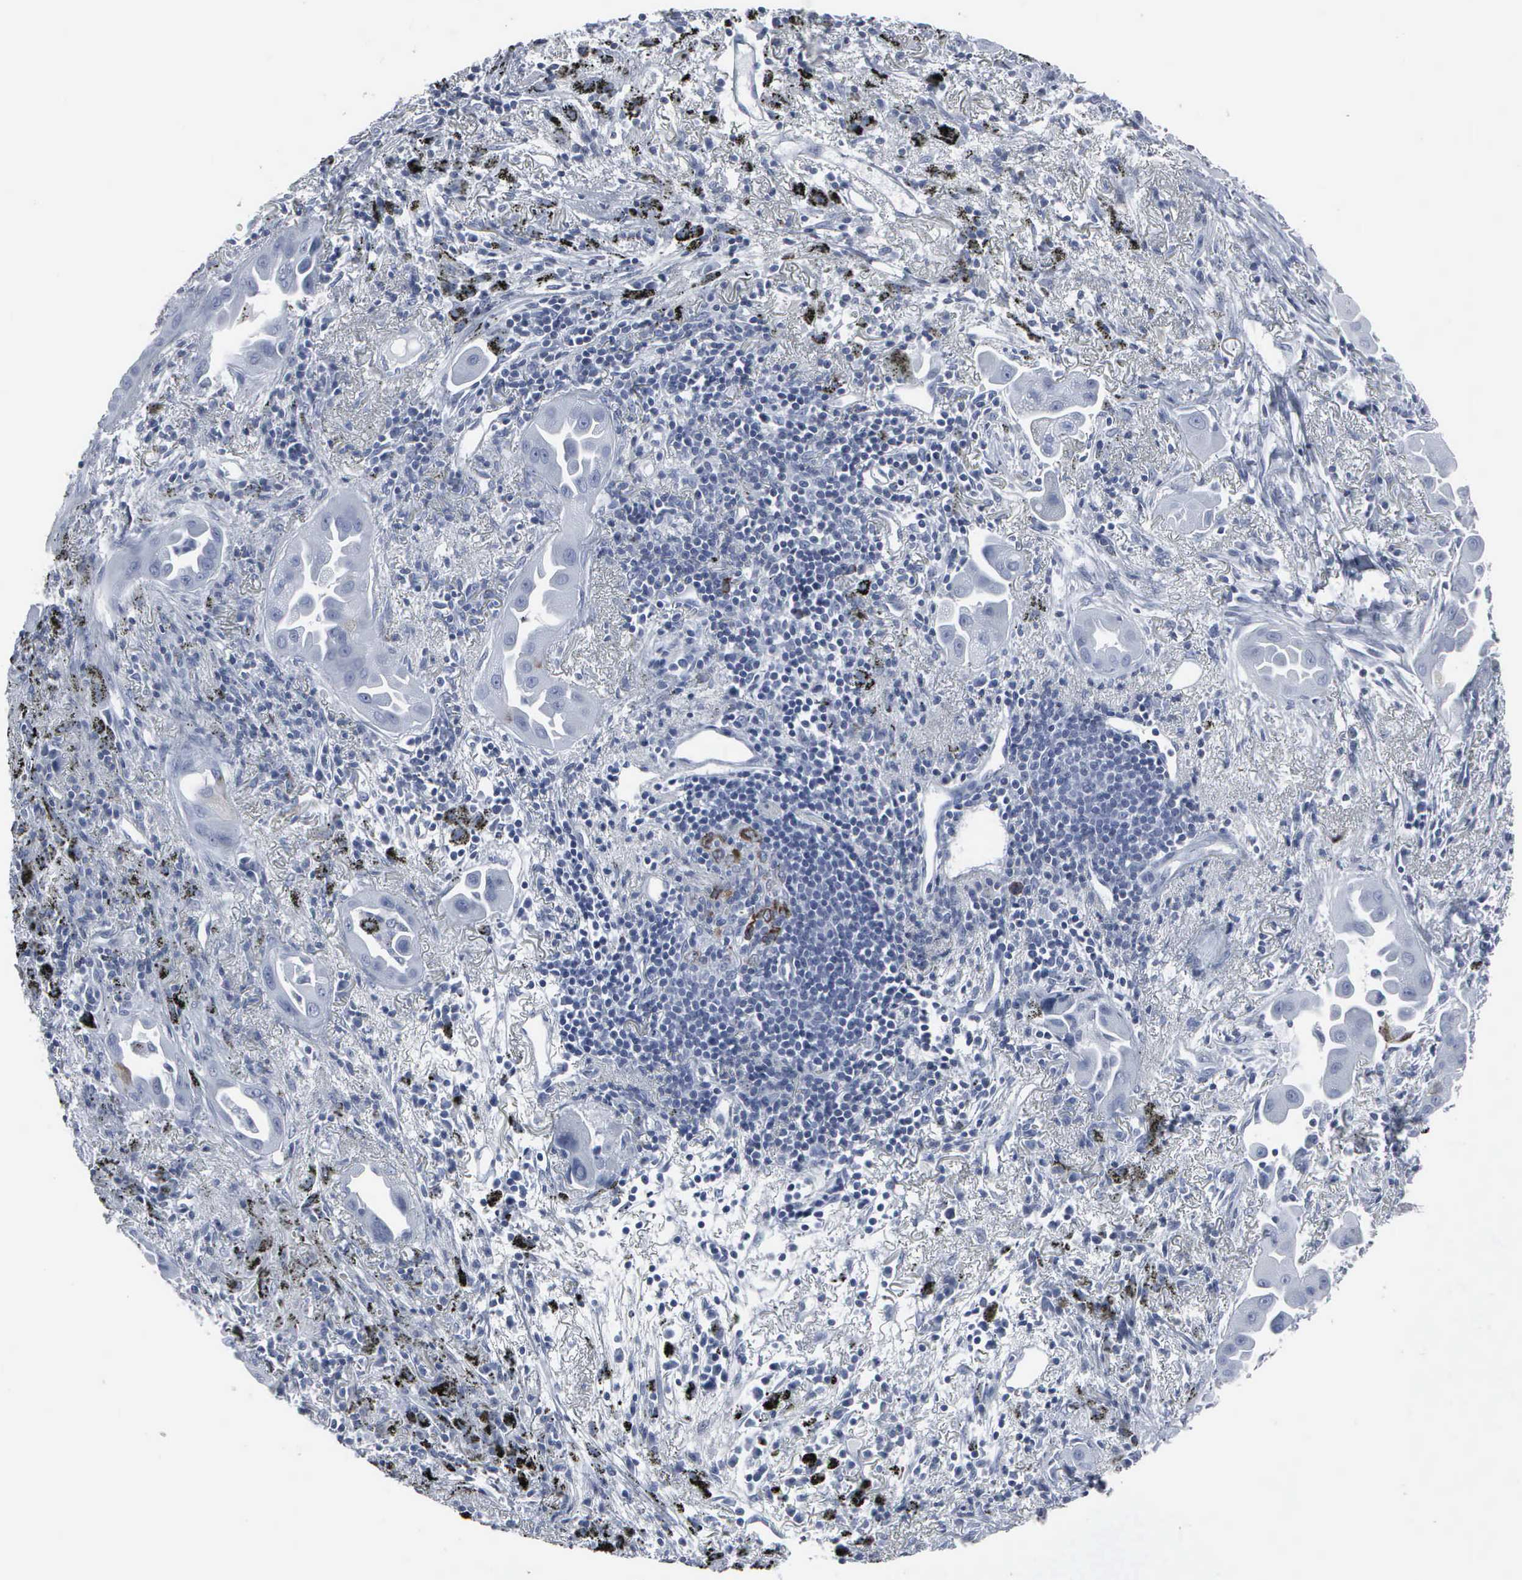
{"staining": {"intensity": "weak", "quantity": "<25%", "location": "cytoplasmic/membranous"}, "tissue": "lung cancer", "cell_type": "Tumor cells", "image_type": "cancer", "snomed": [{"axis": "morphology", "description": "Adenocarcinoma, NOS"}, {"axis": "topography", "description": "Lung"}], "caption": "Immunohistochemical staining of human adenocarcinoma (lung) demonstrates no significant positivity in tumor cells.", "gene": "CCNB1", "patient": {"sex": "male", "age": 68}}